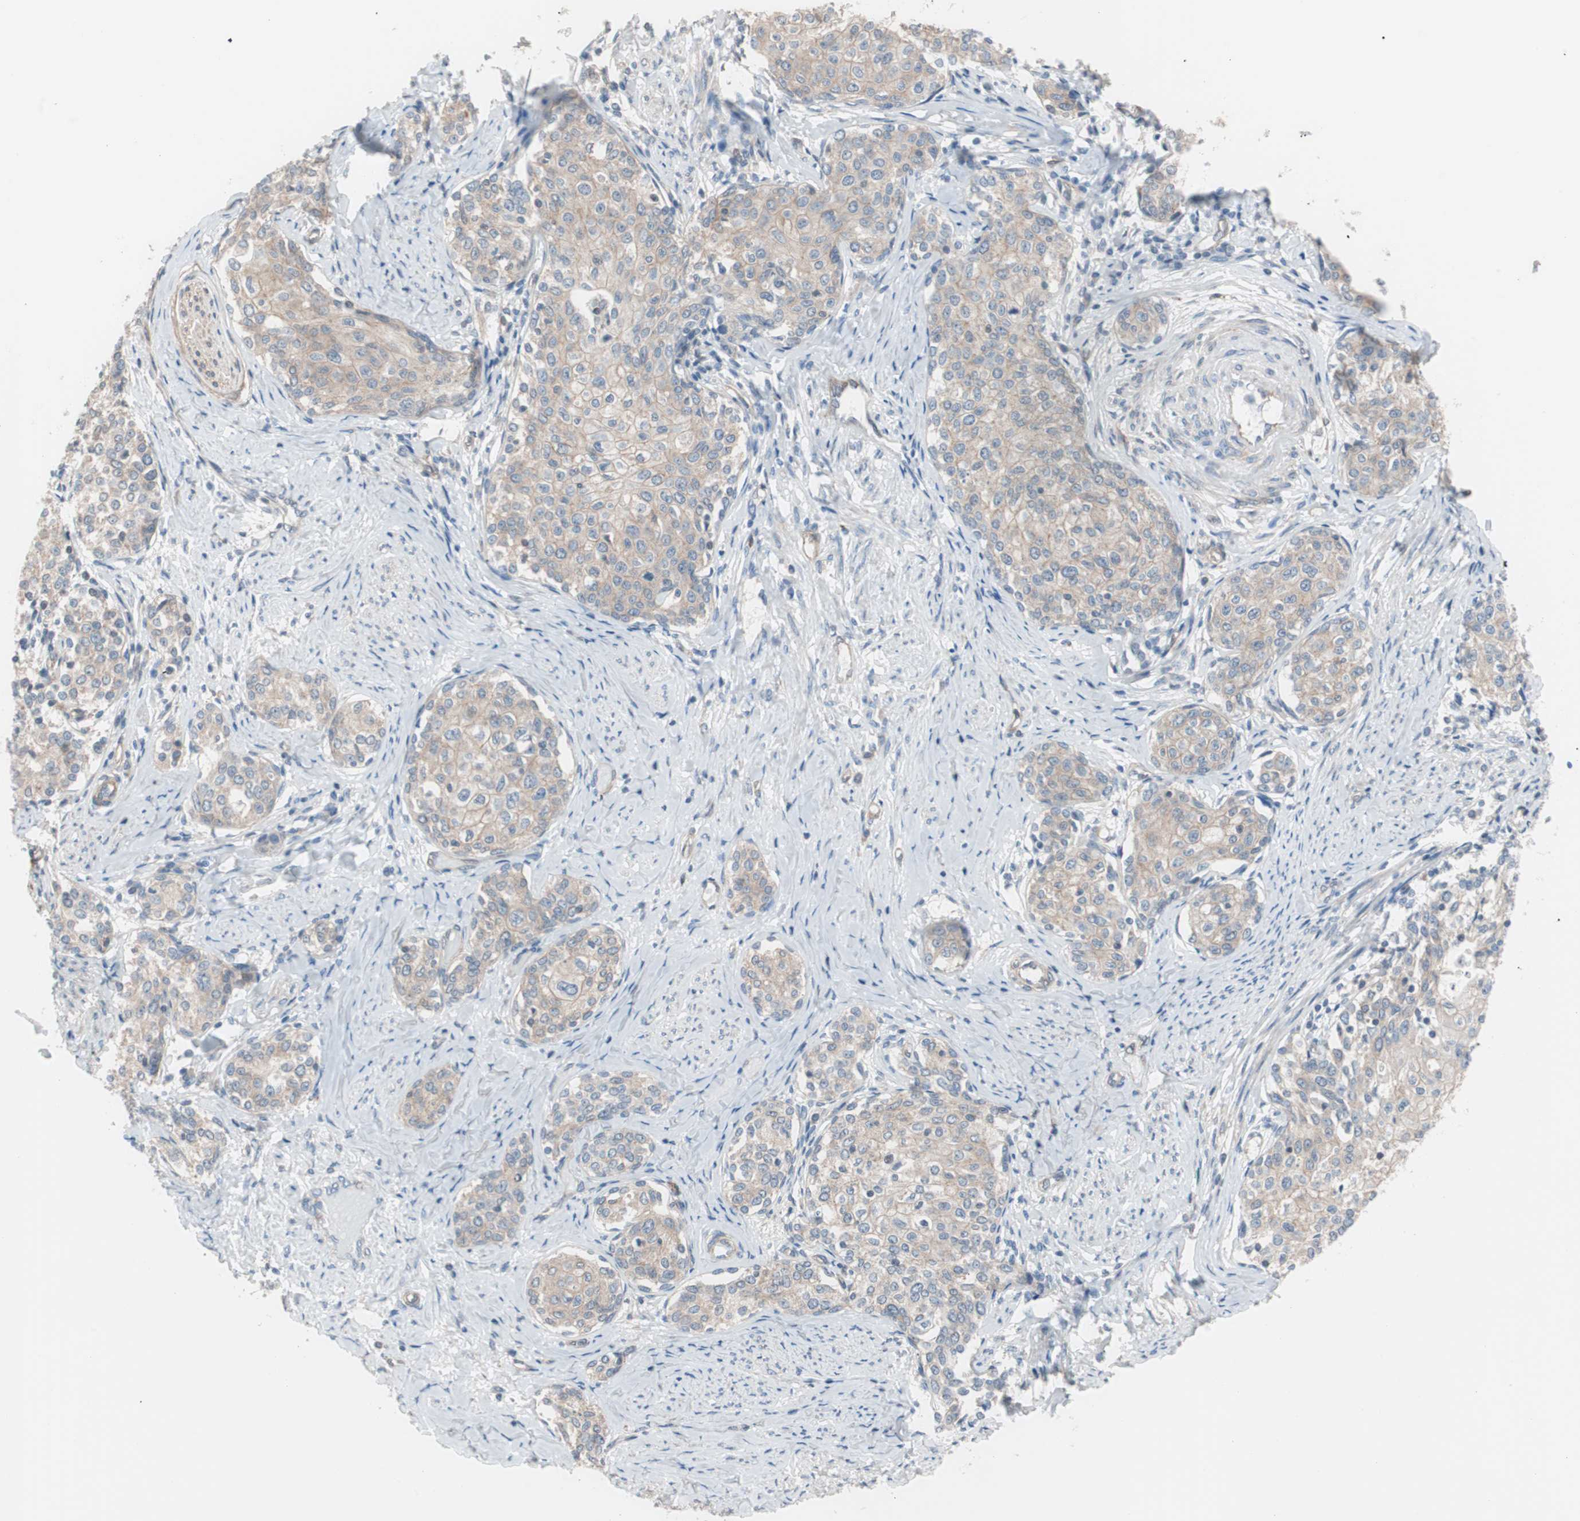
{"staining": {"intensity": "weak", "quantity": "25%-75%", "location": "cytoplasmic/membranous"}, "tissue": "cervical cancer", "cell_type": "Tumor cells", "image_type": "cancer", "snomed": [{"axis": "morphology", "description": "Squamous cell carcinoma, NOS"}, {"axis": "morphology", "description": "Adenocarcinoma, NOS"}, {"axis": "topography", "description": "Cervix"}], "caption": "A high-resolution micrograph shows immunohistochemistry staining of cervical adenocarcinoma, which shows weak cytoplasmic/membranous staining in about 25%-75% of tumor cells. (Brightfield microscopy of DAB IHC at high magnification).", "gene": "SMG1", "patient": {"sex": "female", "age": 52}}